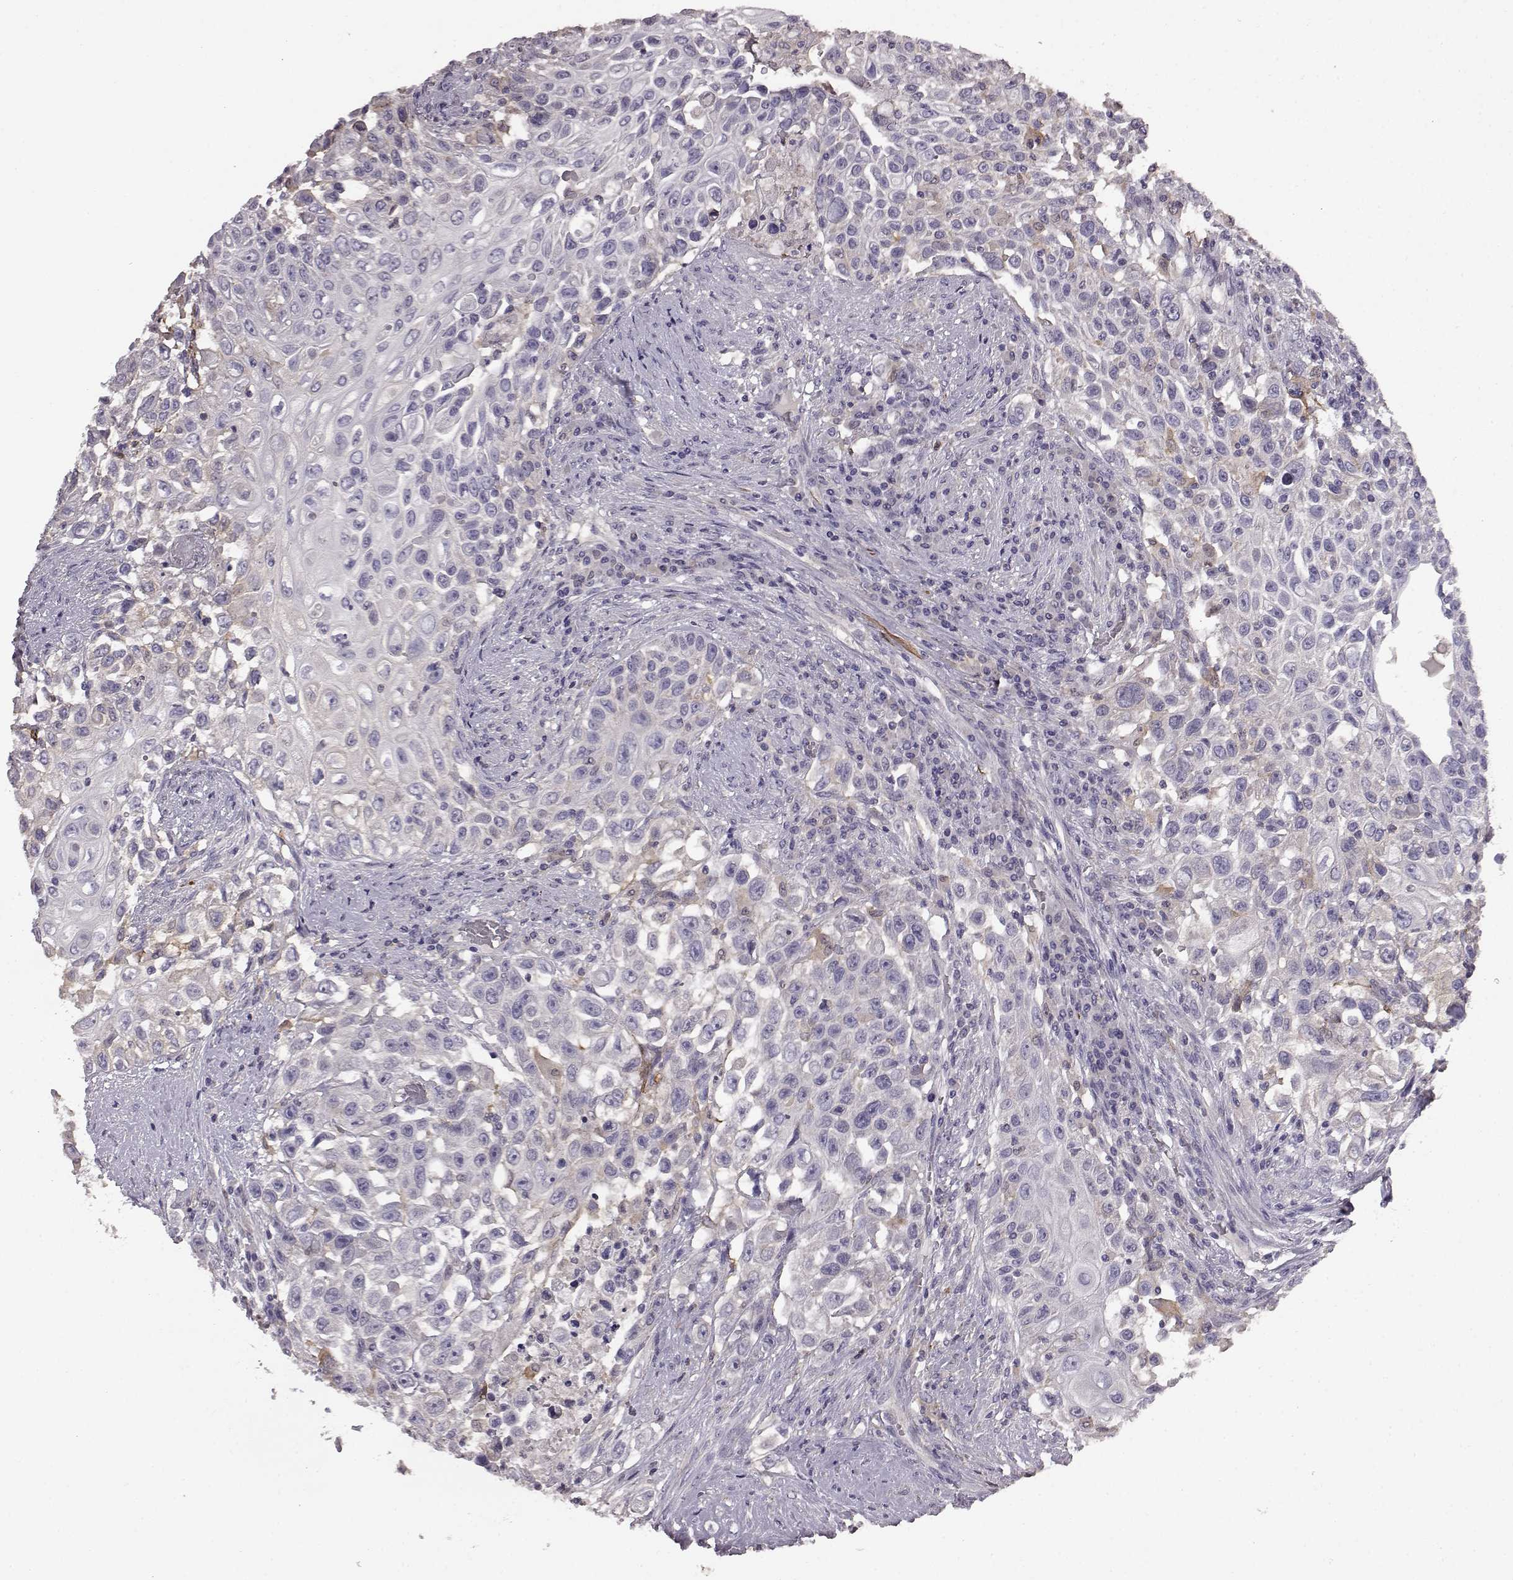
{"staining": {"intensity": "negative", "quantity": "none", "location": "none"}, "tissue": "urothelial cancer", "cell_type": "Tumor cells", "image_type": "cancer", "snomed": [{"axis": "morphology", "description": "Urothelial carcinoma, High grade"}, {"axis": "topography", "description": "Urinary bladder"}], "caption": "Tumor cells are negative for protein expression in human urothelial cancer. (IHC, brightfield microscopy, high magnification).", "gene": "KRT85", "patient": {"sex": "female", "age": 56}}